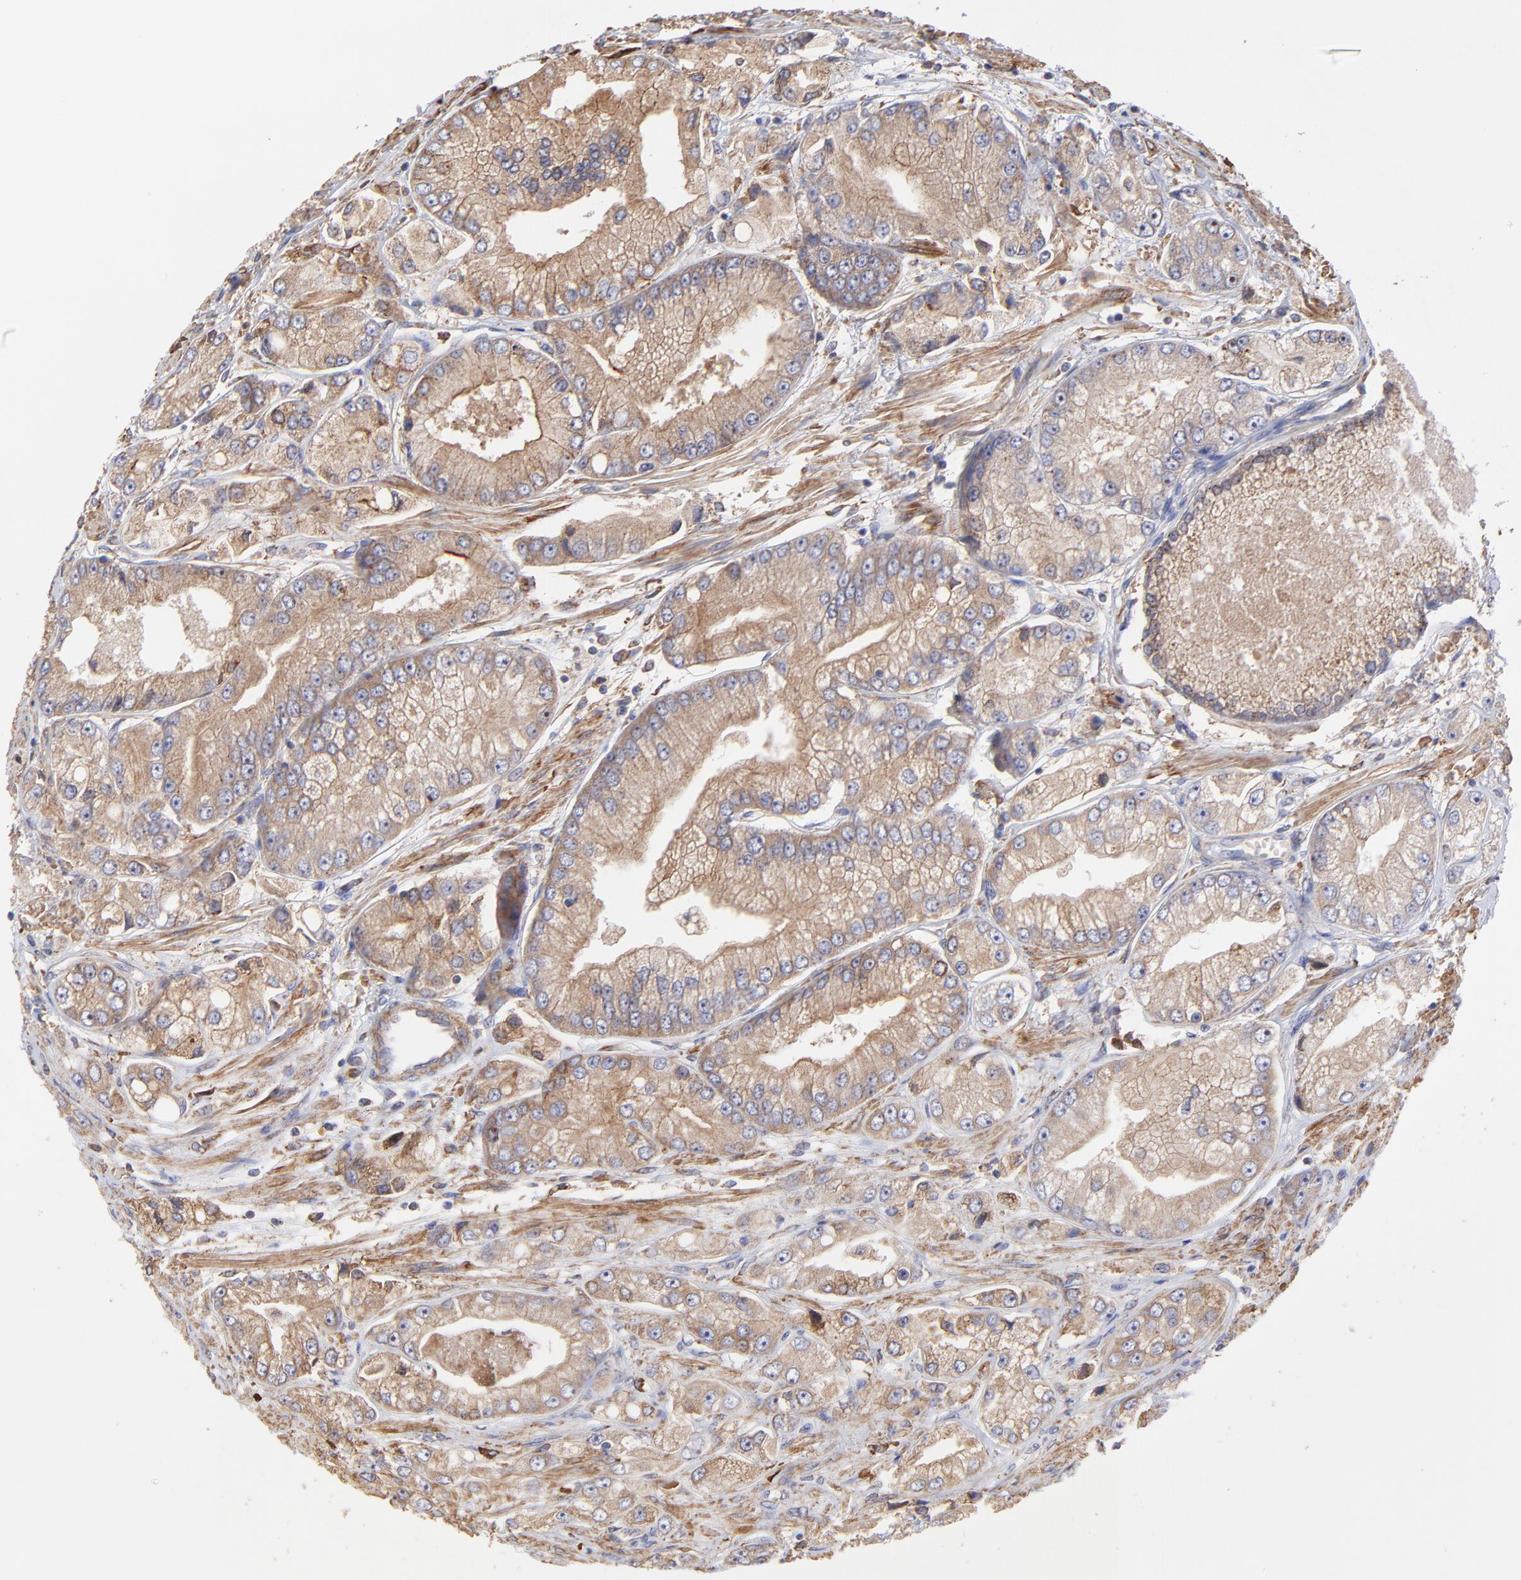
{"staining": {"intensity": "moderate", "quantity": ">75%", "location": "cytoplasmic/membranous"}, "tissue": "prostate cancer", "cell_type": "Tumor cells", "image_type": "cancer", "snomed": [{"axis": "morphology", "description": "Adenocarcinoma, Medium grade"}, {"axis": "topography", "description": "Prostate"}], "caption": "Moderate cytoplasmic/membranous staining for a protein is appreciated in about >75% of tumor cells of prostate cancer (adenocarcinoma (medium-grade)) using immunohistochemistry.", "gene": "PFKM", "patient": {"sex": "male", "age": 72}}